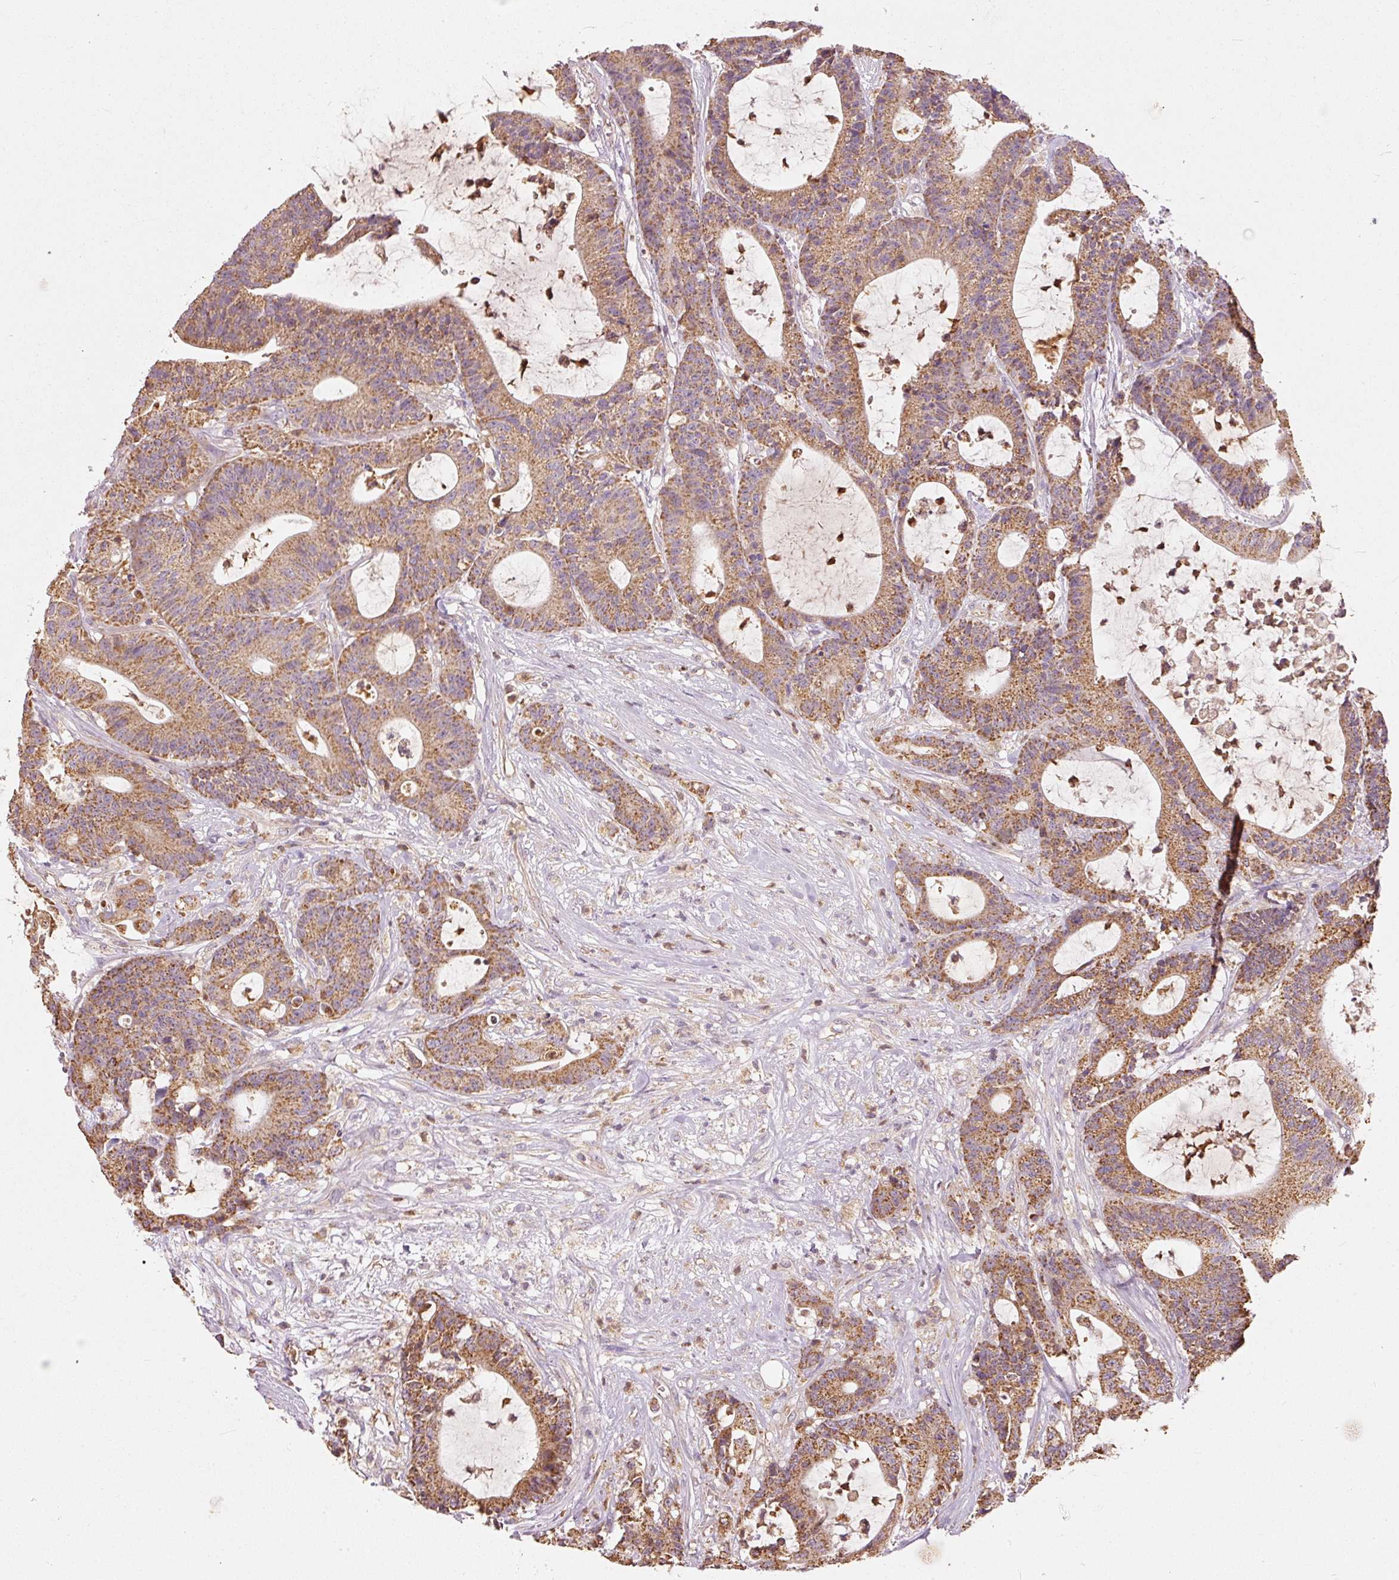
{"staining": {"intensity": "moderate", "quantity": ">75%", "location": "cytoplasmic/membranous"}, "tissue": "colorectal cancer", "cell_type": "Tumor cells", "image_type": "cancer", "snomed": [{"axis": "morphology", "description": "Adenocarcinoma, NOS"}, {"axis": "topography", "description": "Colon"}], "caption": "DAB immunohistochemical staining of human colorectal cancer demonstrates moderate cytoplasmic/membranous protein staining in approximately >75% of tumor cells.", "gene": "PSENEN", "patient": {"sex": "female", "age": 84}}